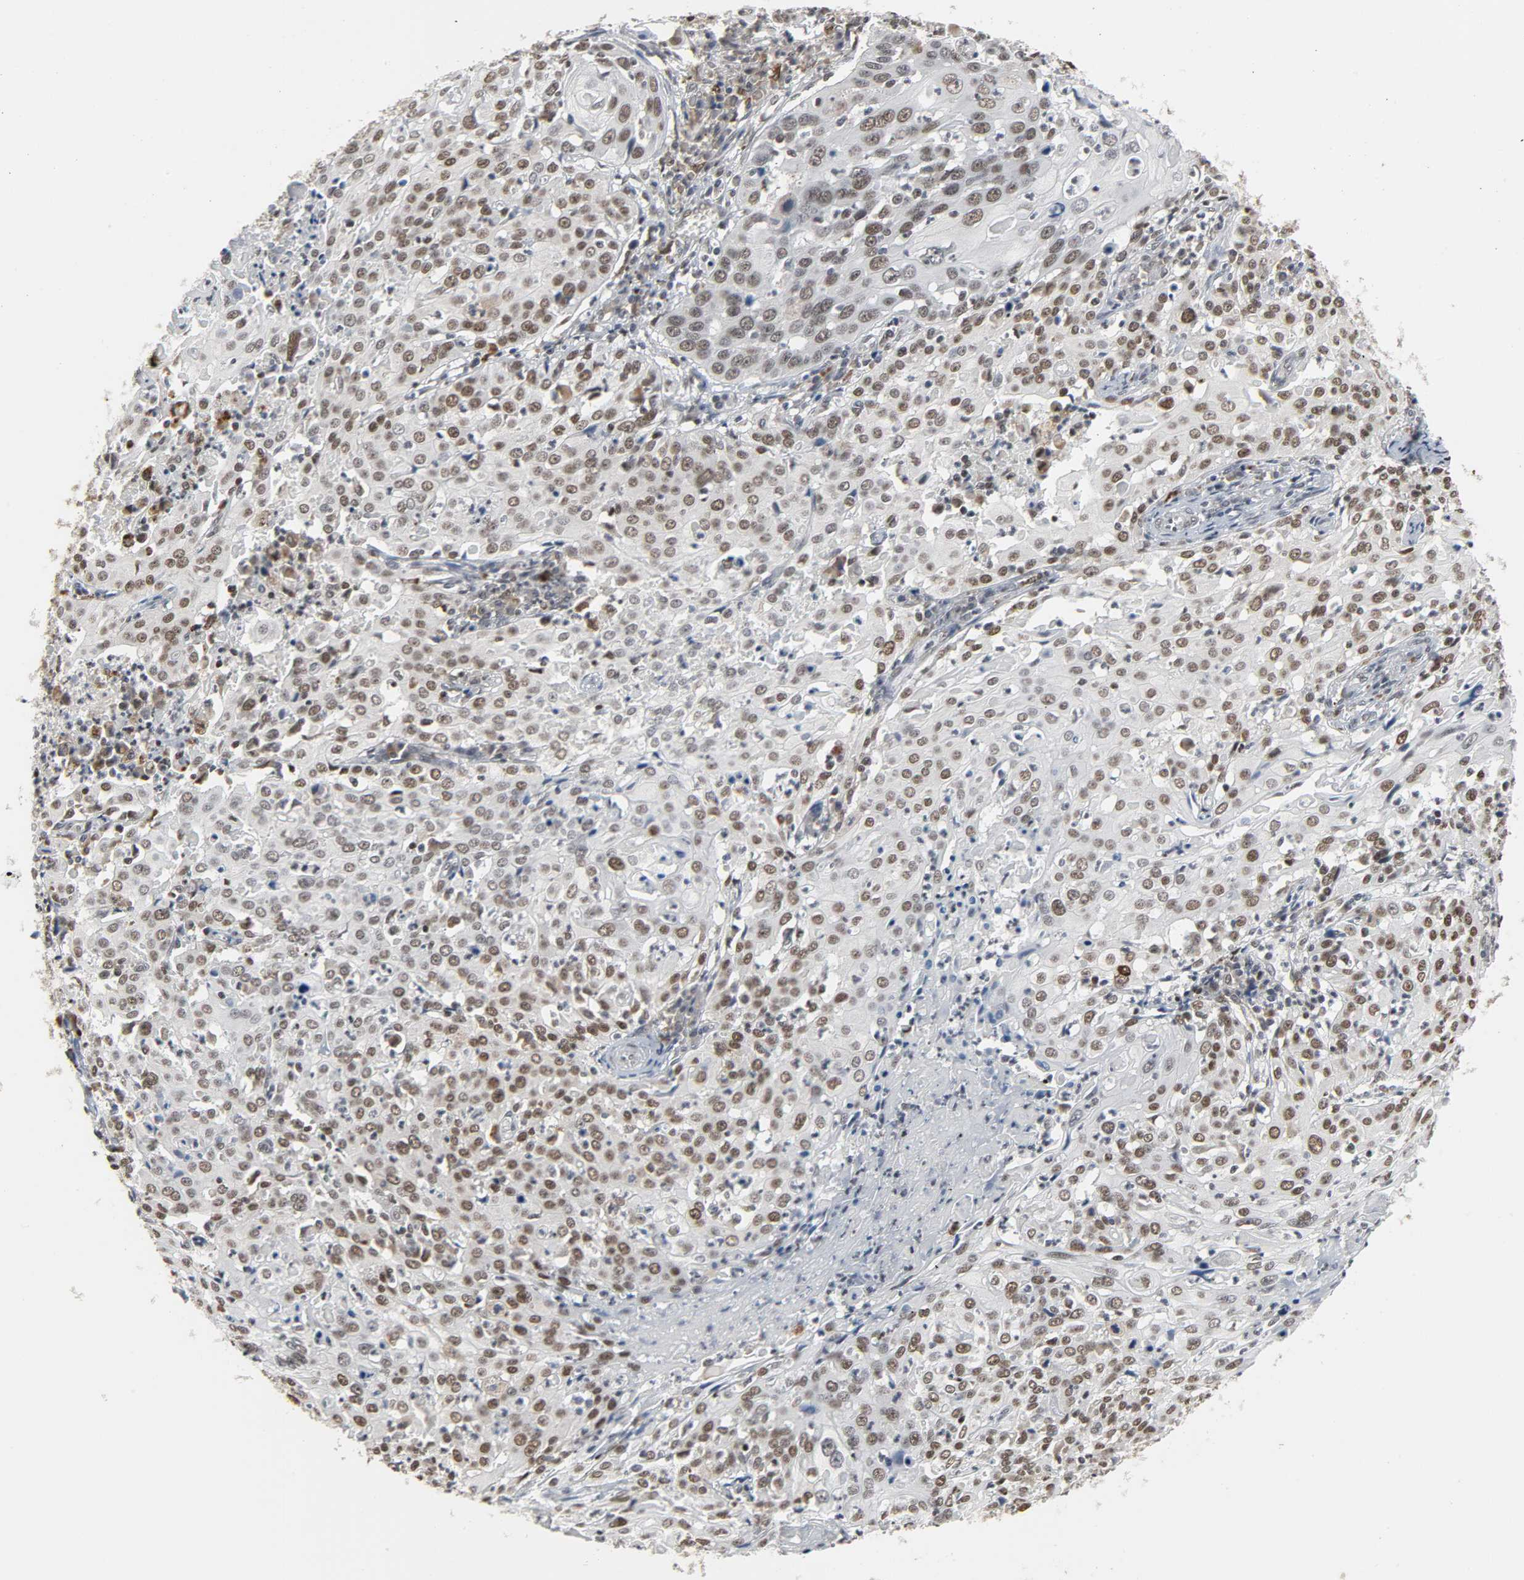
{"staining": {"intensity": "moderate", "quantity": ">75%", "location": "nuclear"}, "tissue": "cervical cancer", "cell_type": "Tumor cells", "image_type": "cancer", "snomed": [{"axis": "morphology", "description": "Squamous cell carcinoma, NOS"}, {"axis": "topography", "description": "Cervix"}], "caption": "Cervical cancer (squamous cell carcinoma) tissue exhibits moderate nuclear staining in approximately >75% of tumor cells Using DAB (brown) and hematoxylin (blue) stains, captured at high magnification using brightfield microscopy.", "gene": "DAZAP1", "patient": {"sex": "female", "age": 39}}